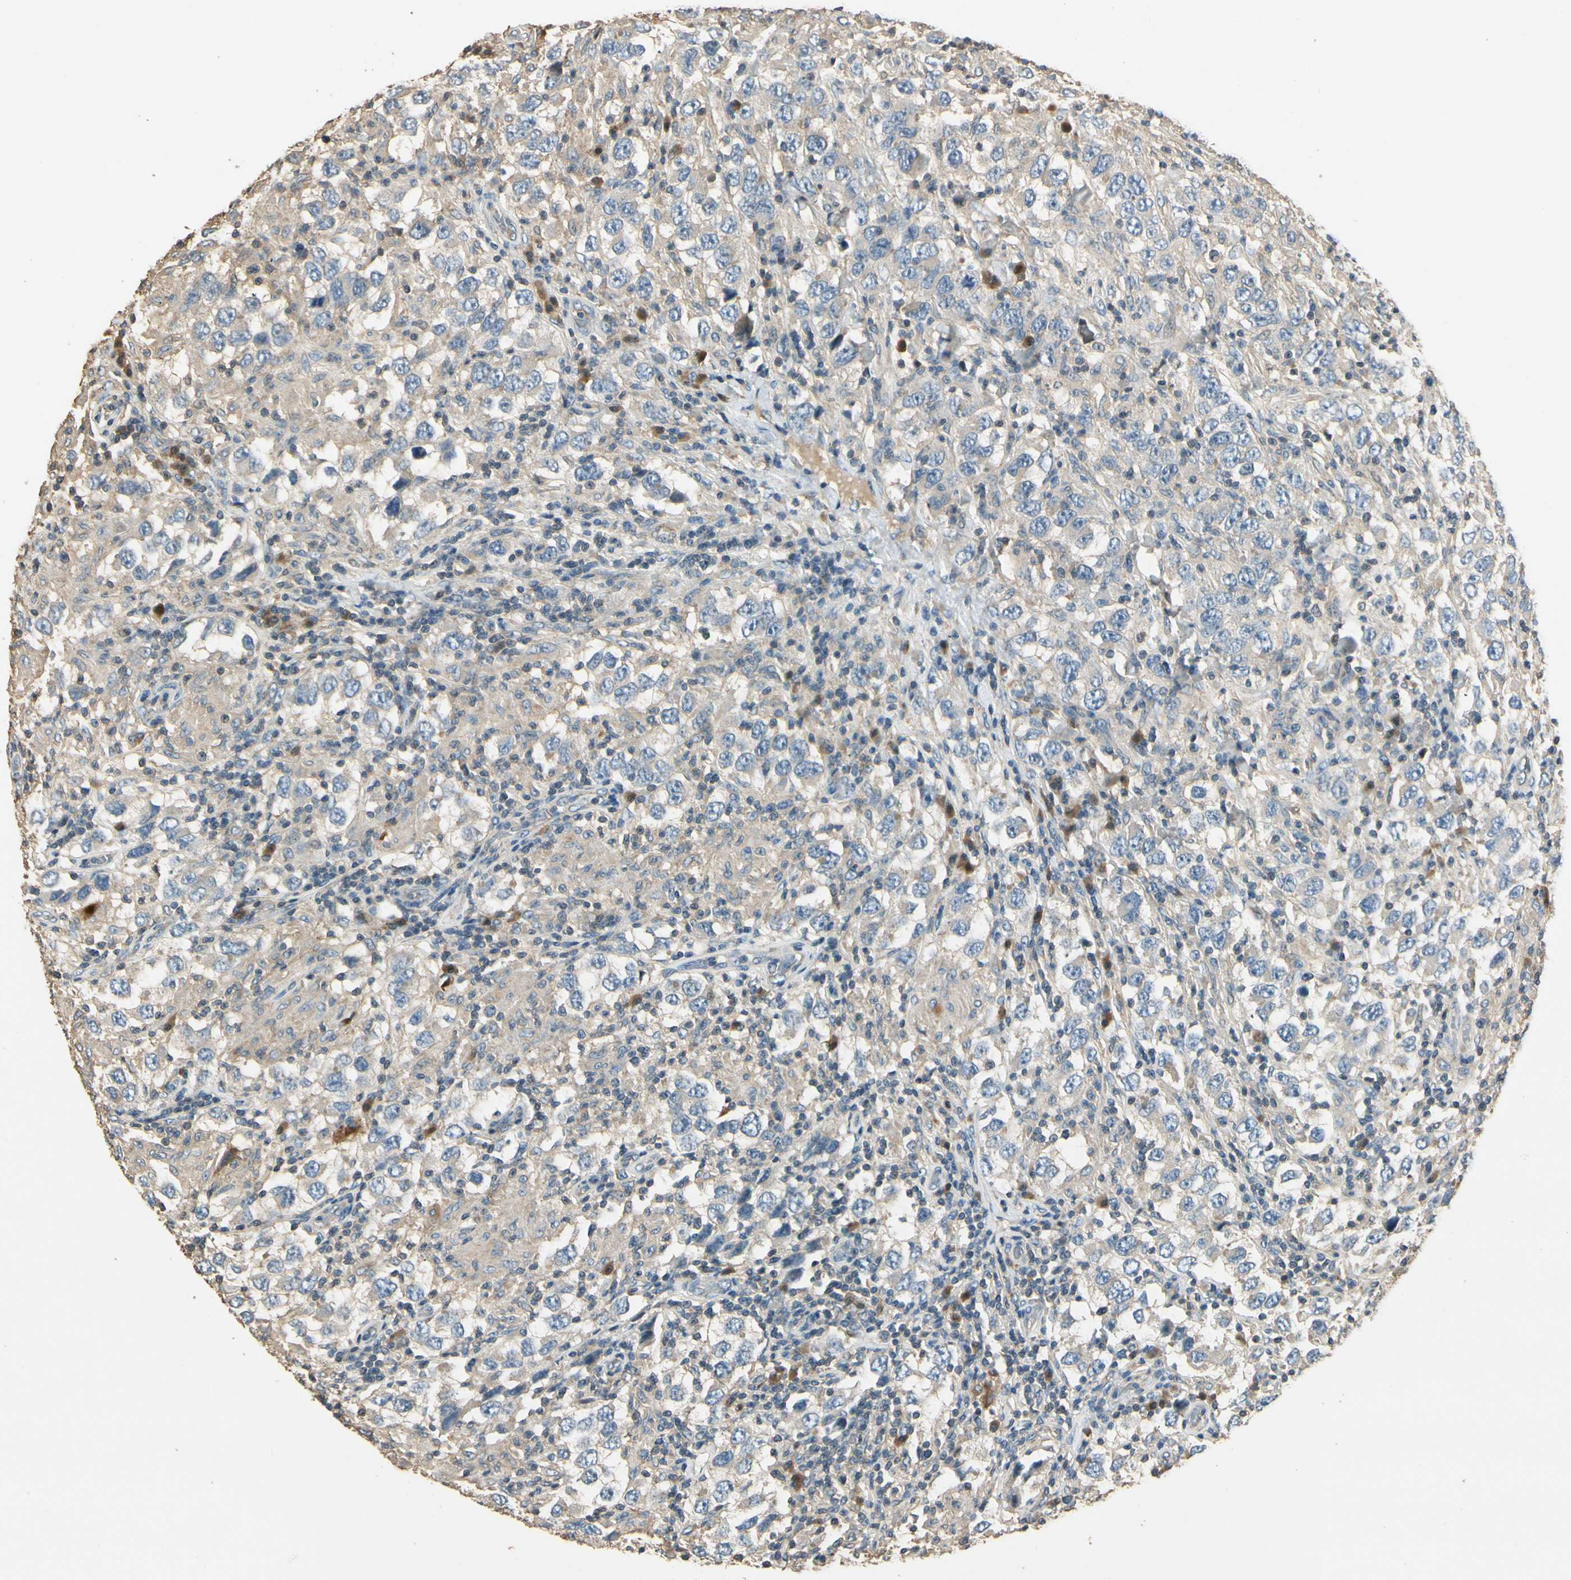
{"staining": {"intensity": "weak", "quantity": "25%-75%", "location": "cytoplasmic/membranous"}, "tissue": "testis cancer", "cell_type": "Tumor cells", "image_type": "cancer", "snomed": [{"axis": "morphology", "description": "Carcinoma, Embryonal, NOS"}, {"axis": "topography", "description": "Testis"}], "caption": "Immunohistochemical staining of human testis embryonal carcinoma displays low levels of weak cytoplasmic/membranous protein positivity in approximately 25%-75% of tumor cells. The protein is stained brown, and the nuclei are stained in blue (DAB IHC with brightfield microscopy, high magnification).", "gene": "PLXNA1", "patient": {"sex": "male", "age": 21}}